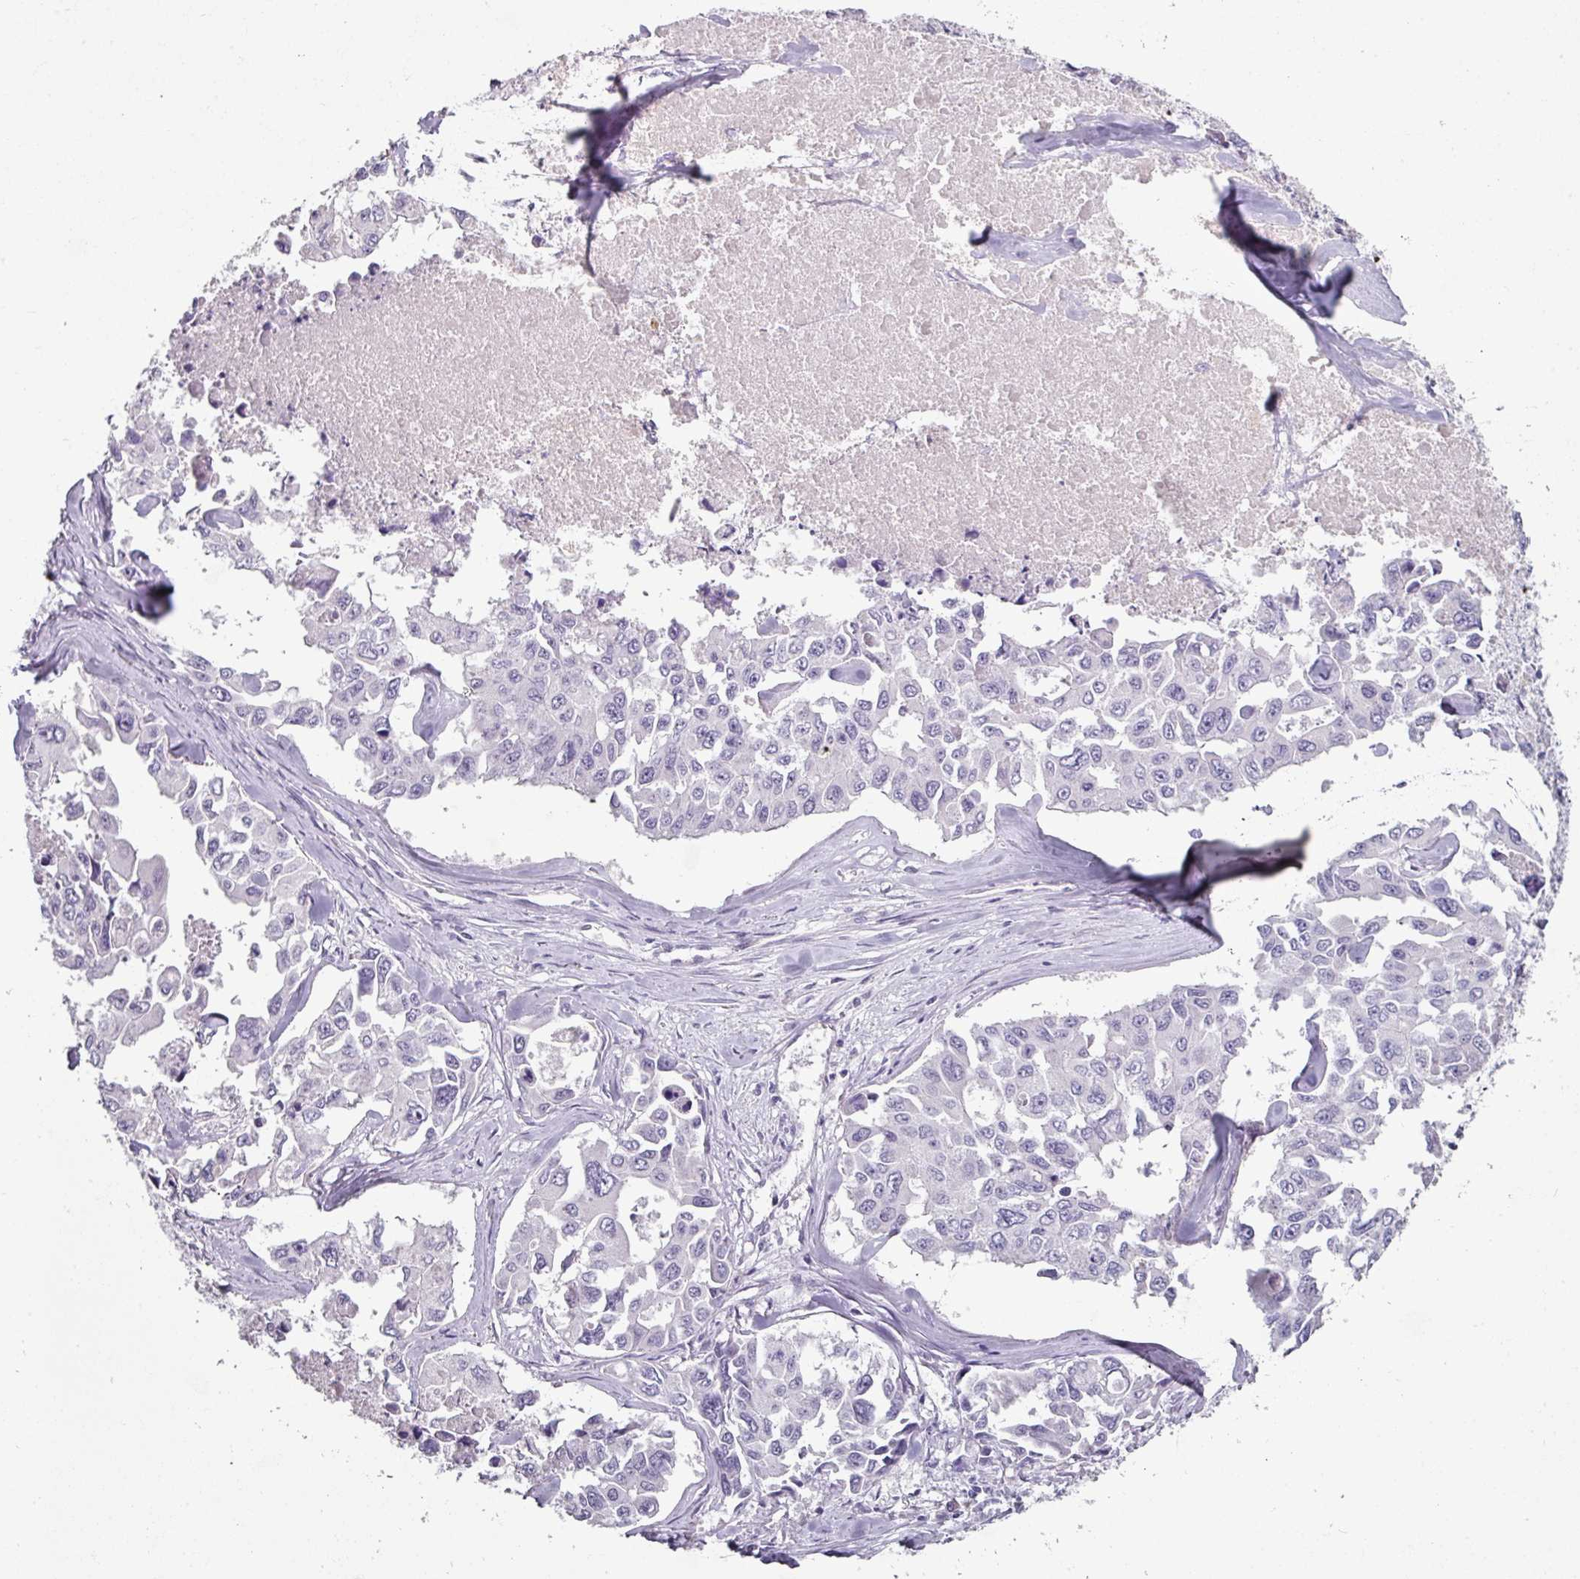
{"staining": {"intensity": "negative", "quantity": "none", "location": "none"}, "tissue": "lung cancer", "cell_type": "Tumor cells", "image_type": "cancer", "snomed": [{"axis": "morphology", "description": "Adenocarcinoma, NOS"}, {"axis": "topography", "description": "Lung"}], "caption": "This is a photomicrograph of immunohistochemistry (IHC) staining of lung cancer, which shows no positivity in tumor cells.", "gene": "FHAD1", "patient": {"sex": "male", "age": 64}}